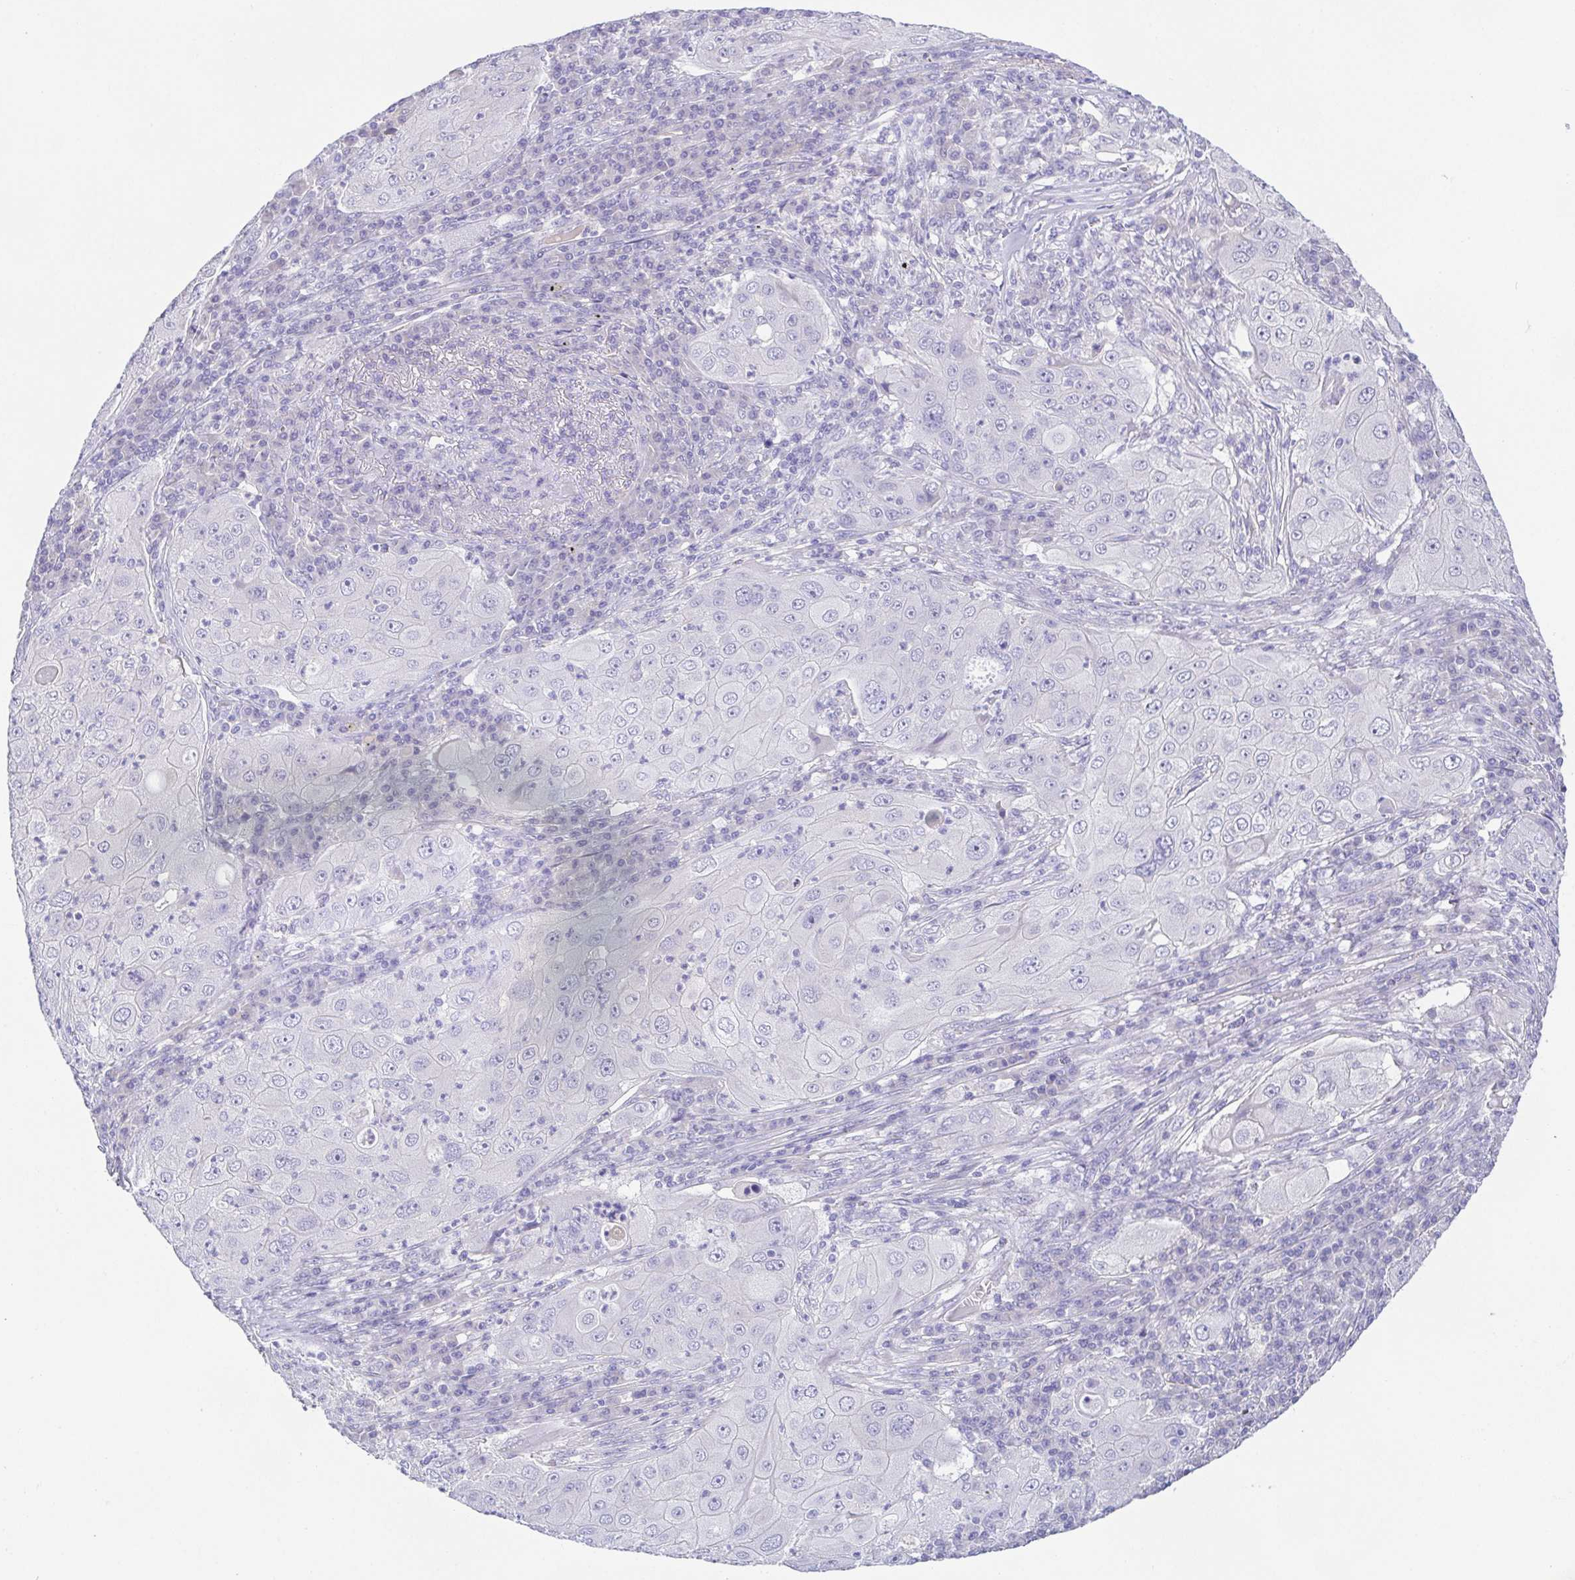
{"staining": {"intensity": "negative", "quantity": "none", "location": "none"}, "tissue": "lung cancer", "cell_type": "Tumor cells", "image_type": "cancer", "snomed": [{"axis": "morphology", "description": "Squamous cell carcinoma, NOS"}, {"axis": "topography", "description": "Lung"}], "caption": "Lung cancer was stained to show a protein in brown. There is no significant staining in tumor cells.", "gene": "HAPLN2", "patient": {"sex": "female", "age": 59}}